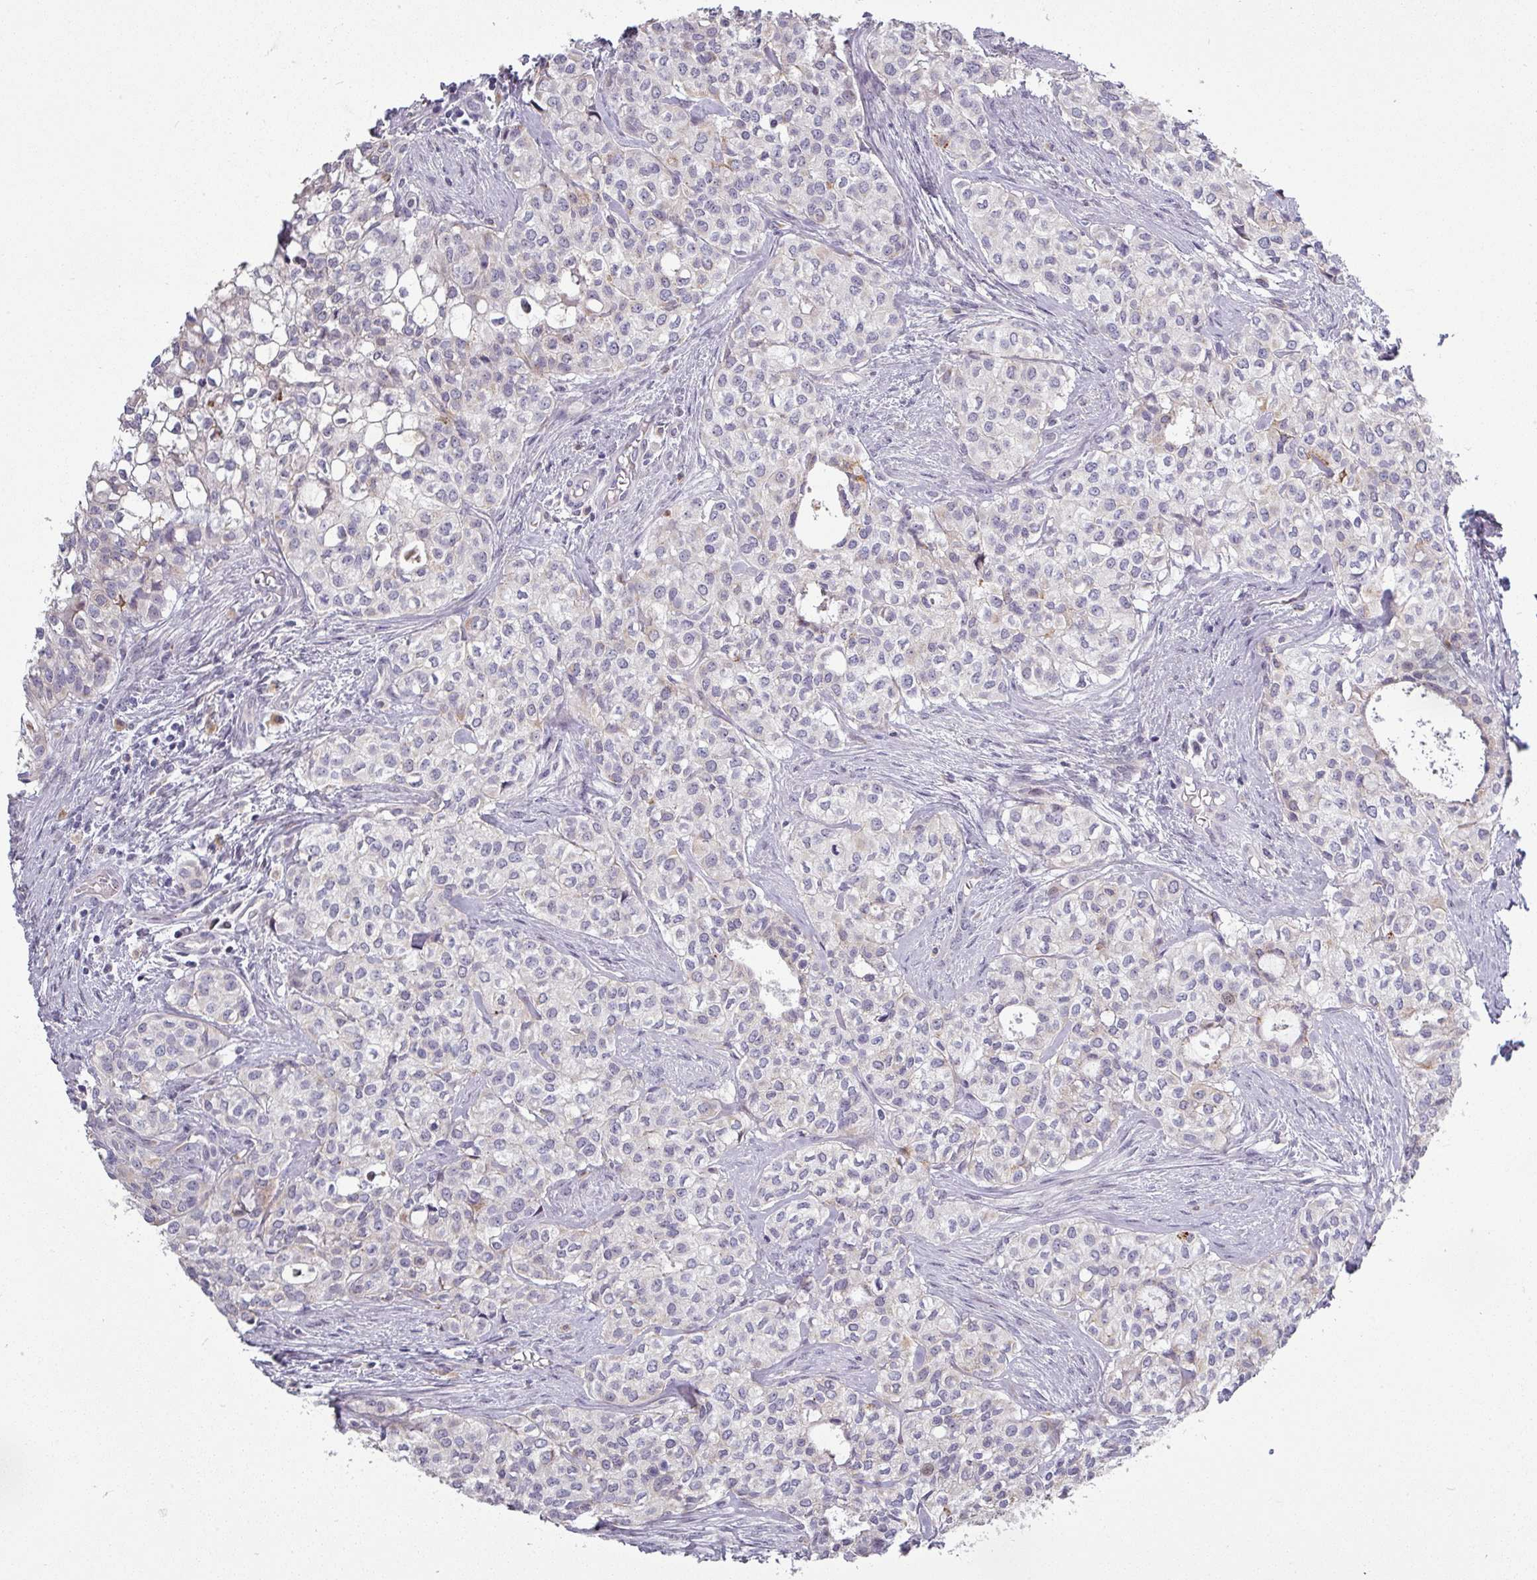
{"staining": {"intensity": "weak", "quantity": "<25%", "location": "cytoplasmic/membranous"}, "tissue": "head and neck cancer", "cell_type": "Tumor cells", "image_type": "cancer", "snomed": [{"axis": "morphology", "description": "Adenocarcinoma, NOS"}, {"axis": "topography", "description": "Head-Neck"}], "caption": "DAB immunohistochemical staining of head and neck cancer shows no significant expression in tumor cells.", "gene": "C2orf16", "patient": {"sex": "male", "age": 81}}